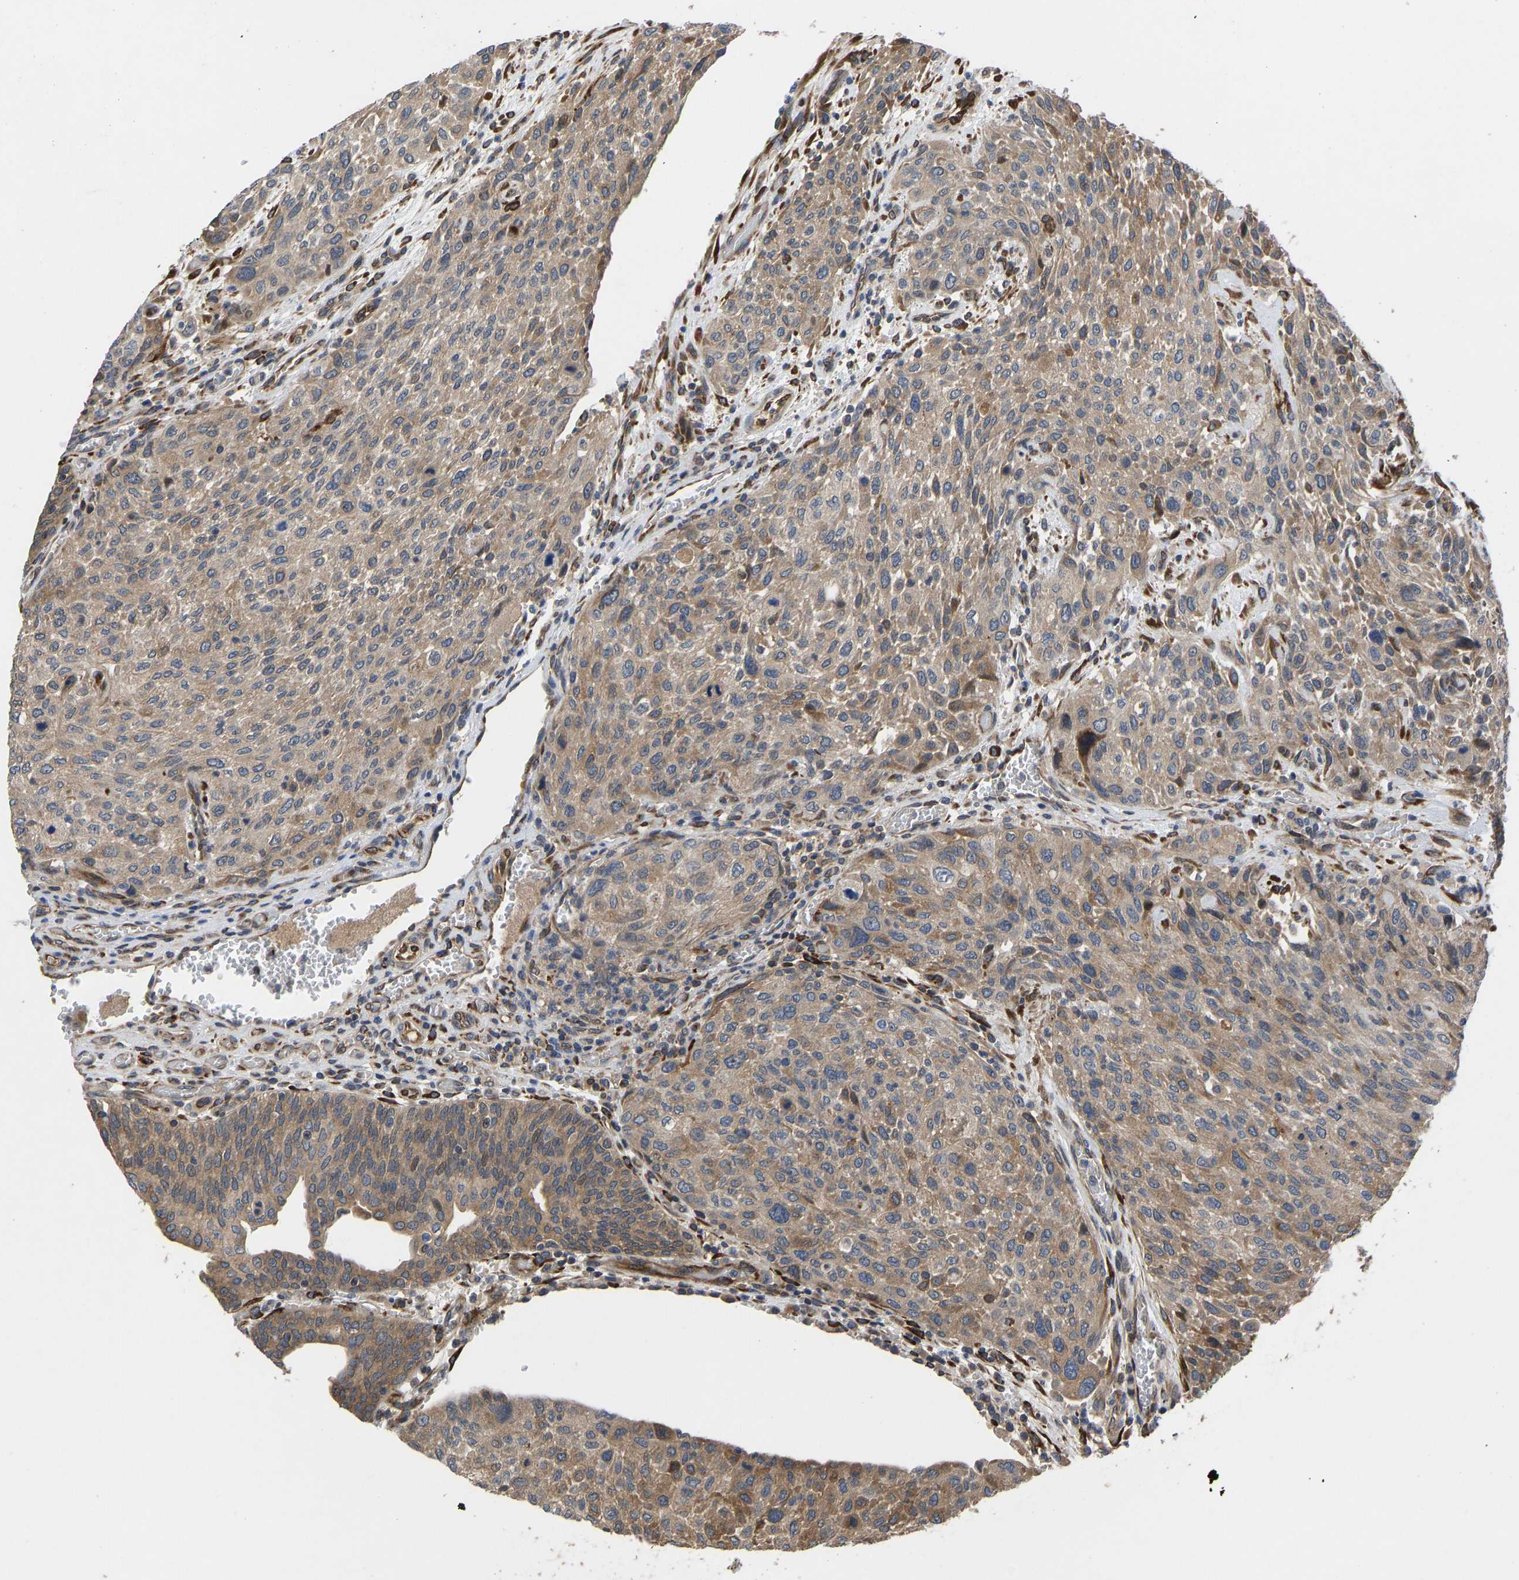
{"staining": {"intensity": "moderate", "quantity": ">75%", "location": "cytoplasmic/membranous"}, "tissue": "urothelial cancer", "cell_type": "Tumor cells", "image_type": "cancer", "snomed": [{"axis": "morphology", "description": "Urothelial carcinoma, Low grade"}, {"axis": "morphology", "description": "Urothelial carcinoma, High grade"}, {"axis": "topography", "description": "Urinary bladder"}], "caption": "Urothelial carcinoma (low-grade) was stained to show a protein in brown. There is medium levels of moderate cytoplasmic/membranous positivity in about >75% of tumor cells.", "gene": "FRRS1", "patient": {"sex": "male", "age": 35}}